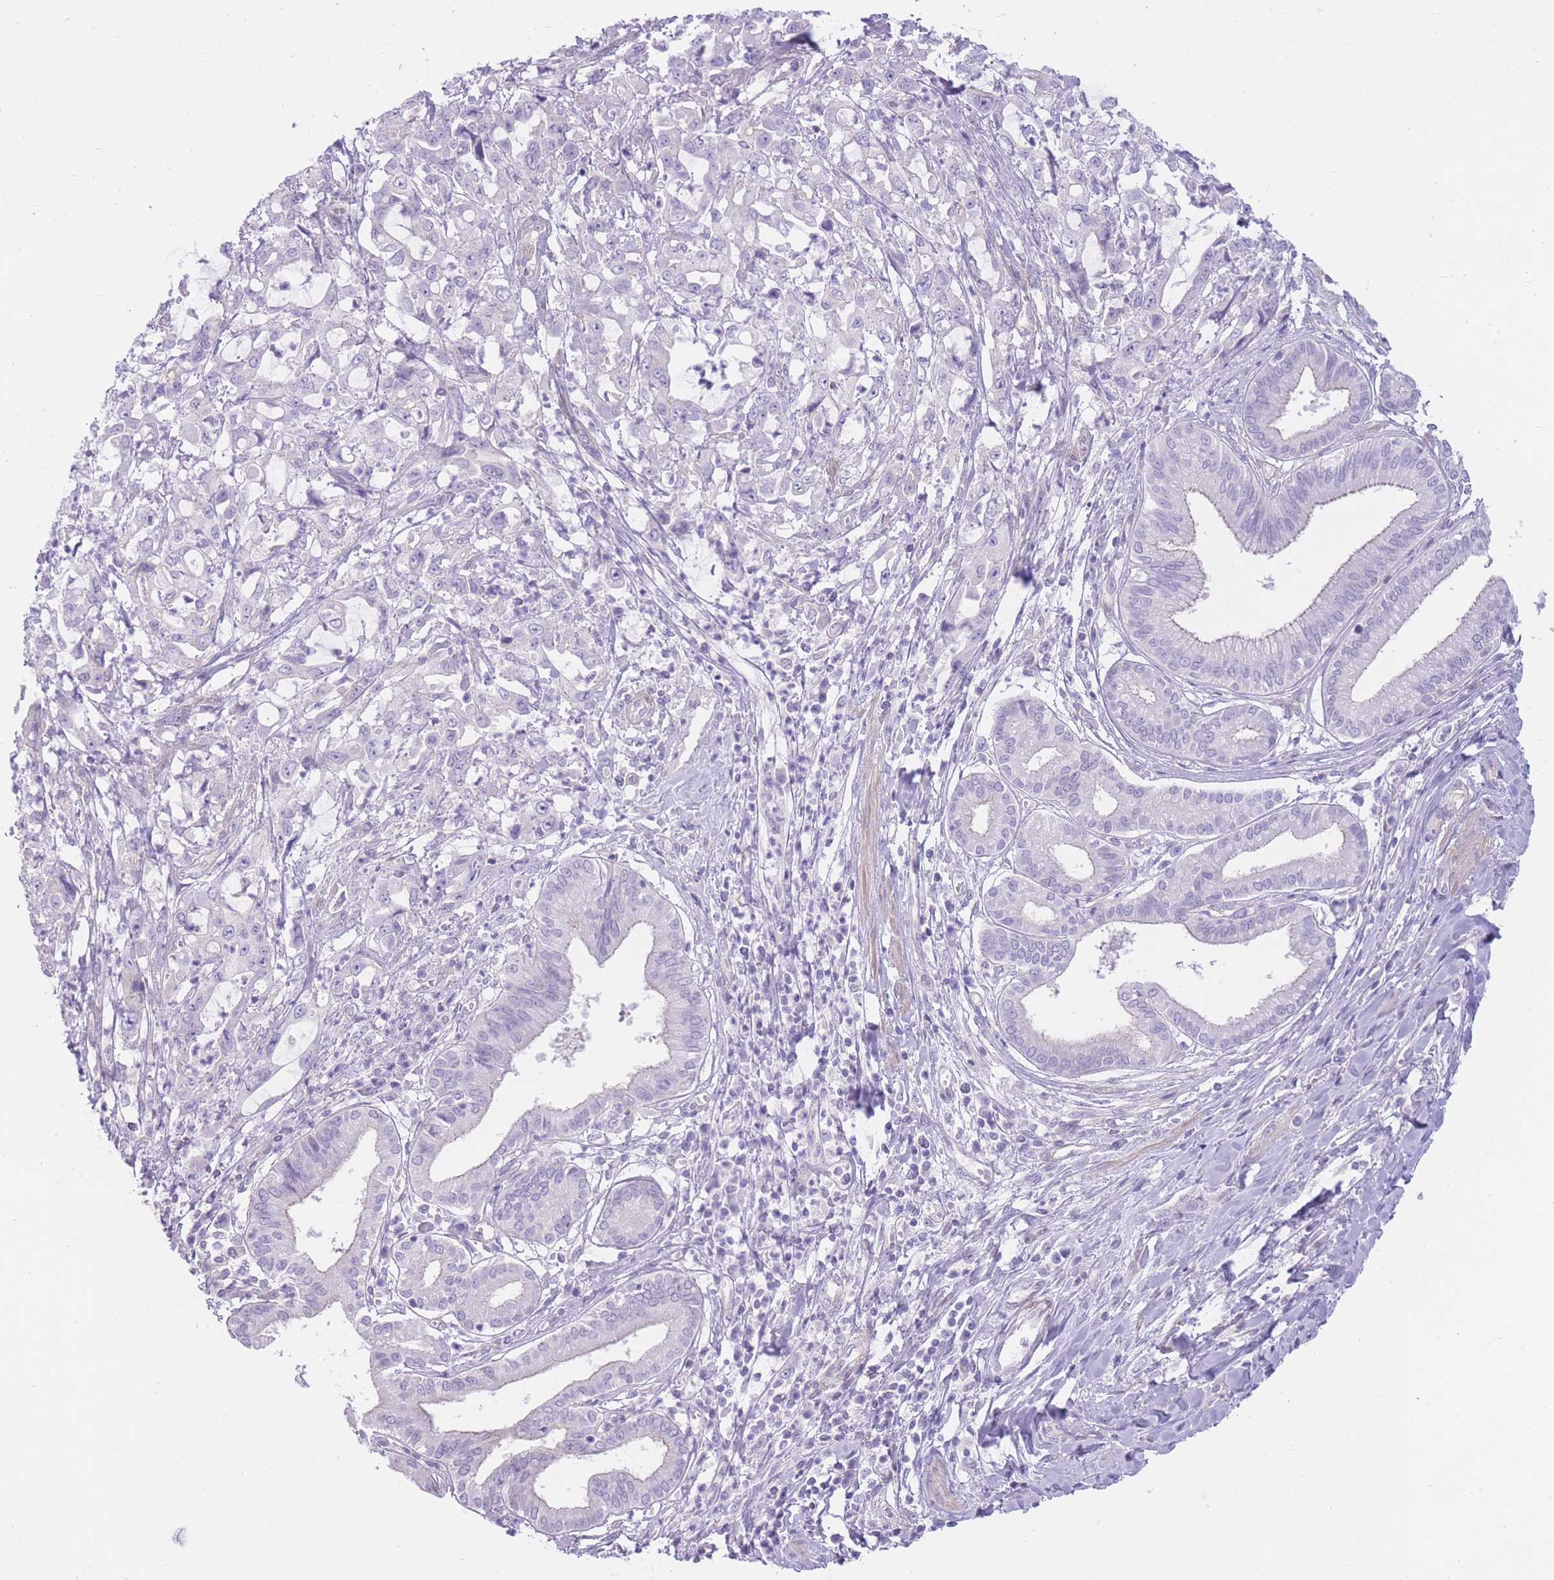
{"staining": {"intensity": "negative", "quantity": "none", "location": "none"}, "tissue": "pancreatic cancer", "cell_type": "Tumor cells", "image_type": "cancer", "snomed": [{"axis": "morphology", "description": "Adenocarcinoma, NOS"}, {"axis": "topography", "description": "Pancreas"}], "caption": "A histopathology image of human adenocarcinoma (pancreatic) is negative for staining in tumor cells.", "gene": "OR11H12", "patient": {"sex": "female", "age": 61}}